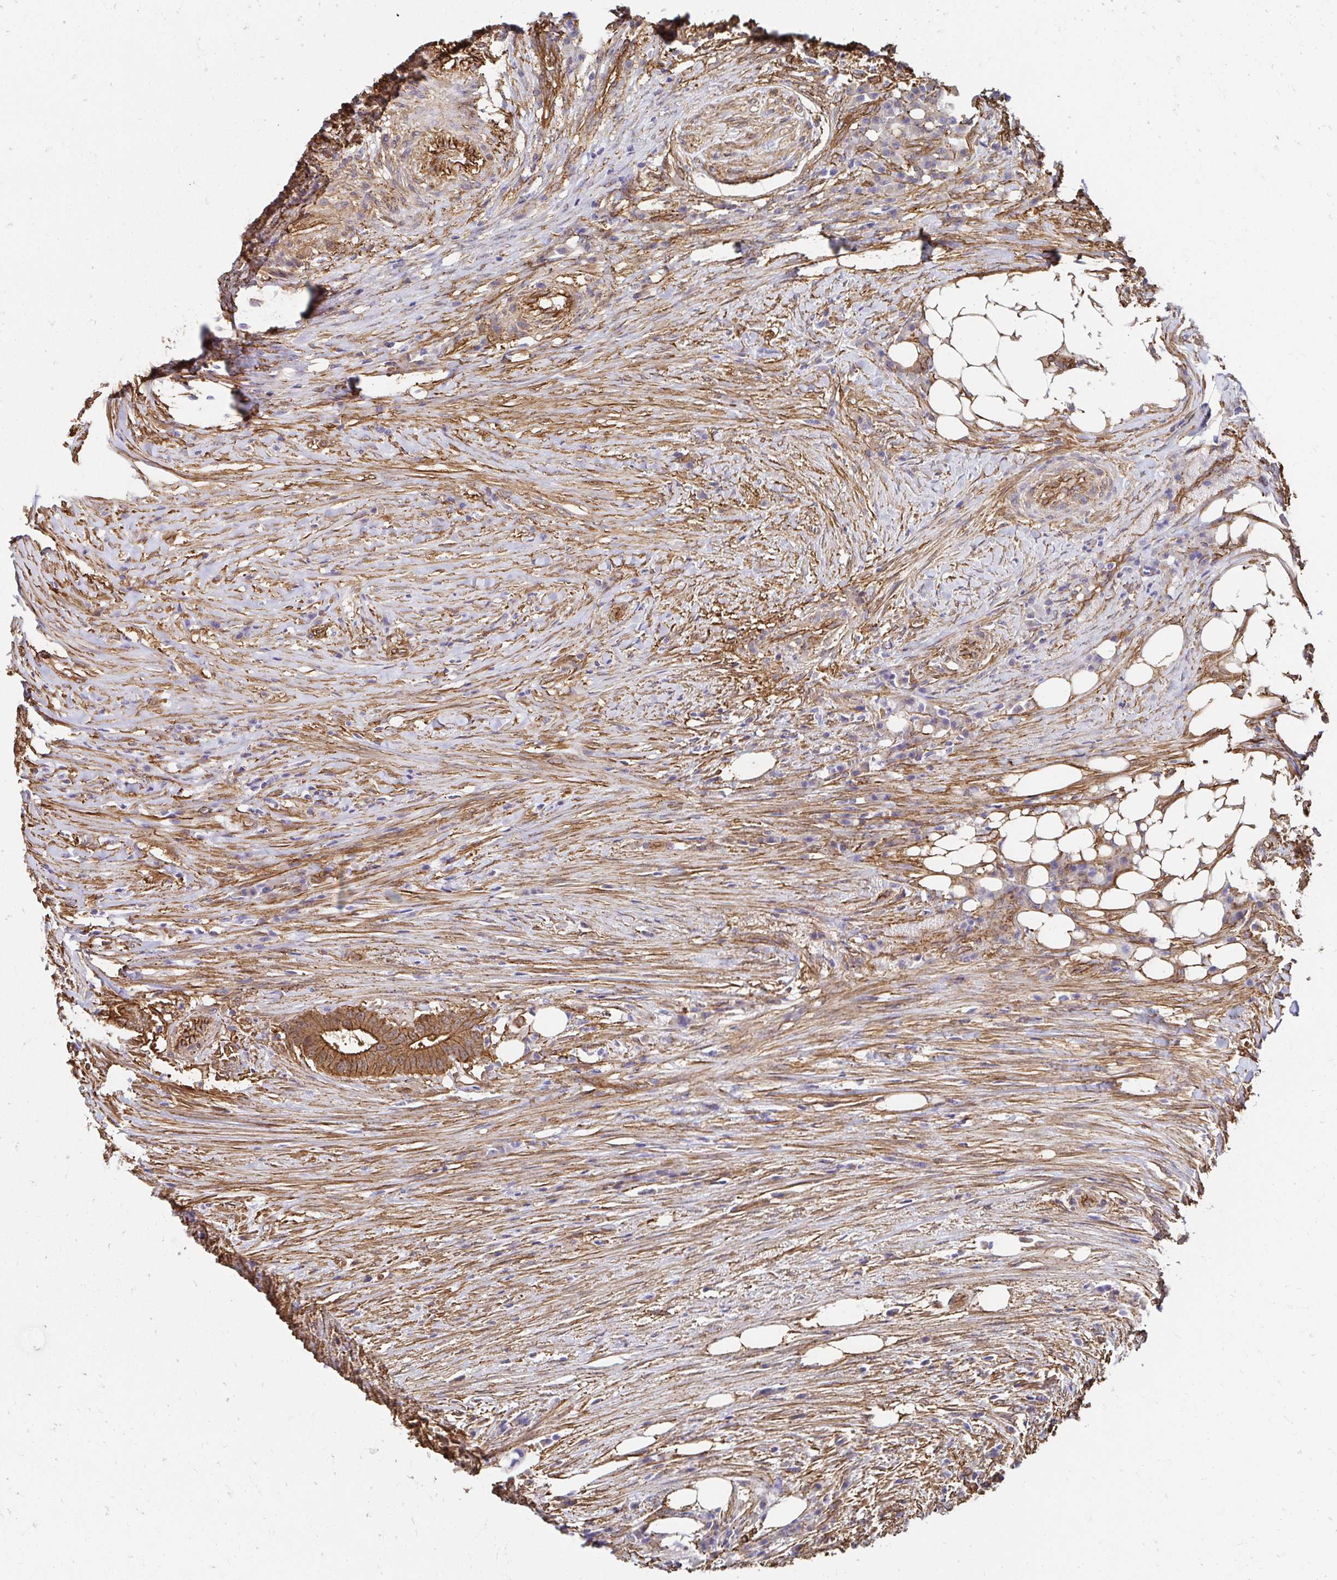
{"staining": {"intensity": "moderate", "quantity": ">75%", "location": "cytoplasmic/membranous"}, "tissue": "colorectal cancer", "cell_type": "Tumor cells", "image_type": "cancer", "snomed": [{"axis": "morphology", "description": "Adenocarcinoma, NOS"}, {"axis": "topography", "description": "Colon"}], "caption": "Brown immunohistochemical staining in human colorectal adenocarcinoma displays moderate cytoplasmic/membranous staining in approximately >75% of tumor cells.", "gene": "CTTN", "patient": {"sex": "female", "age": 43}}